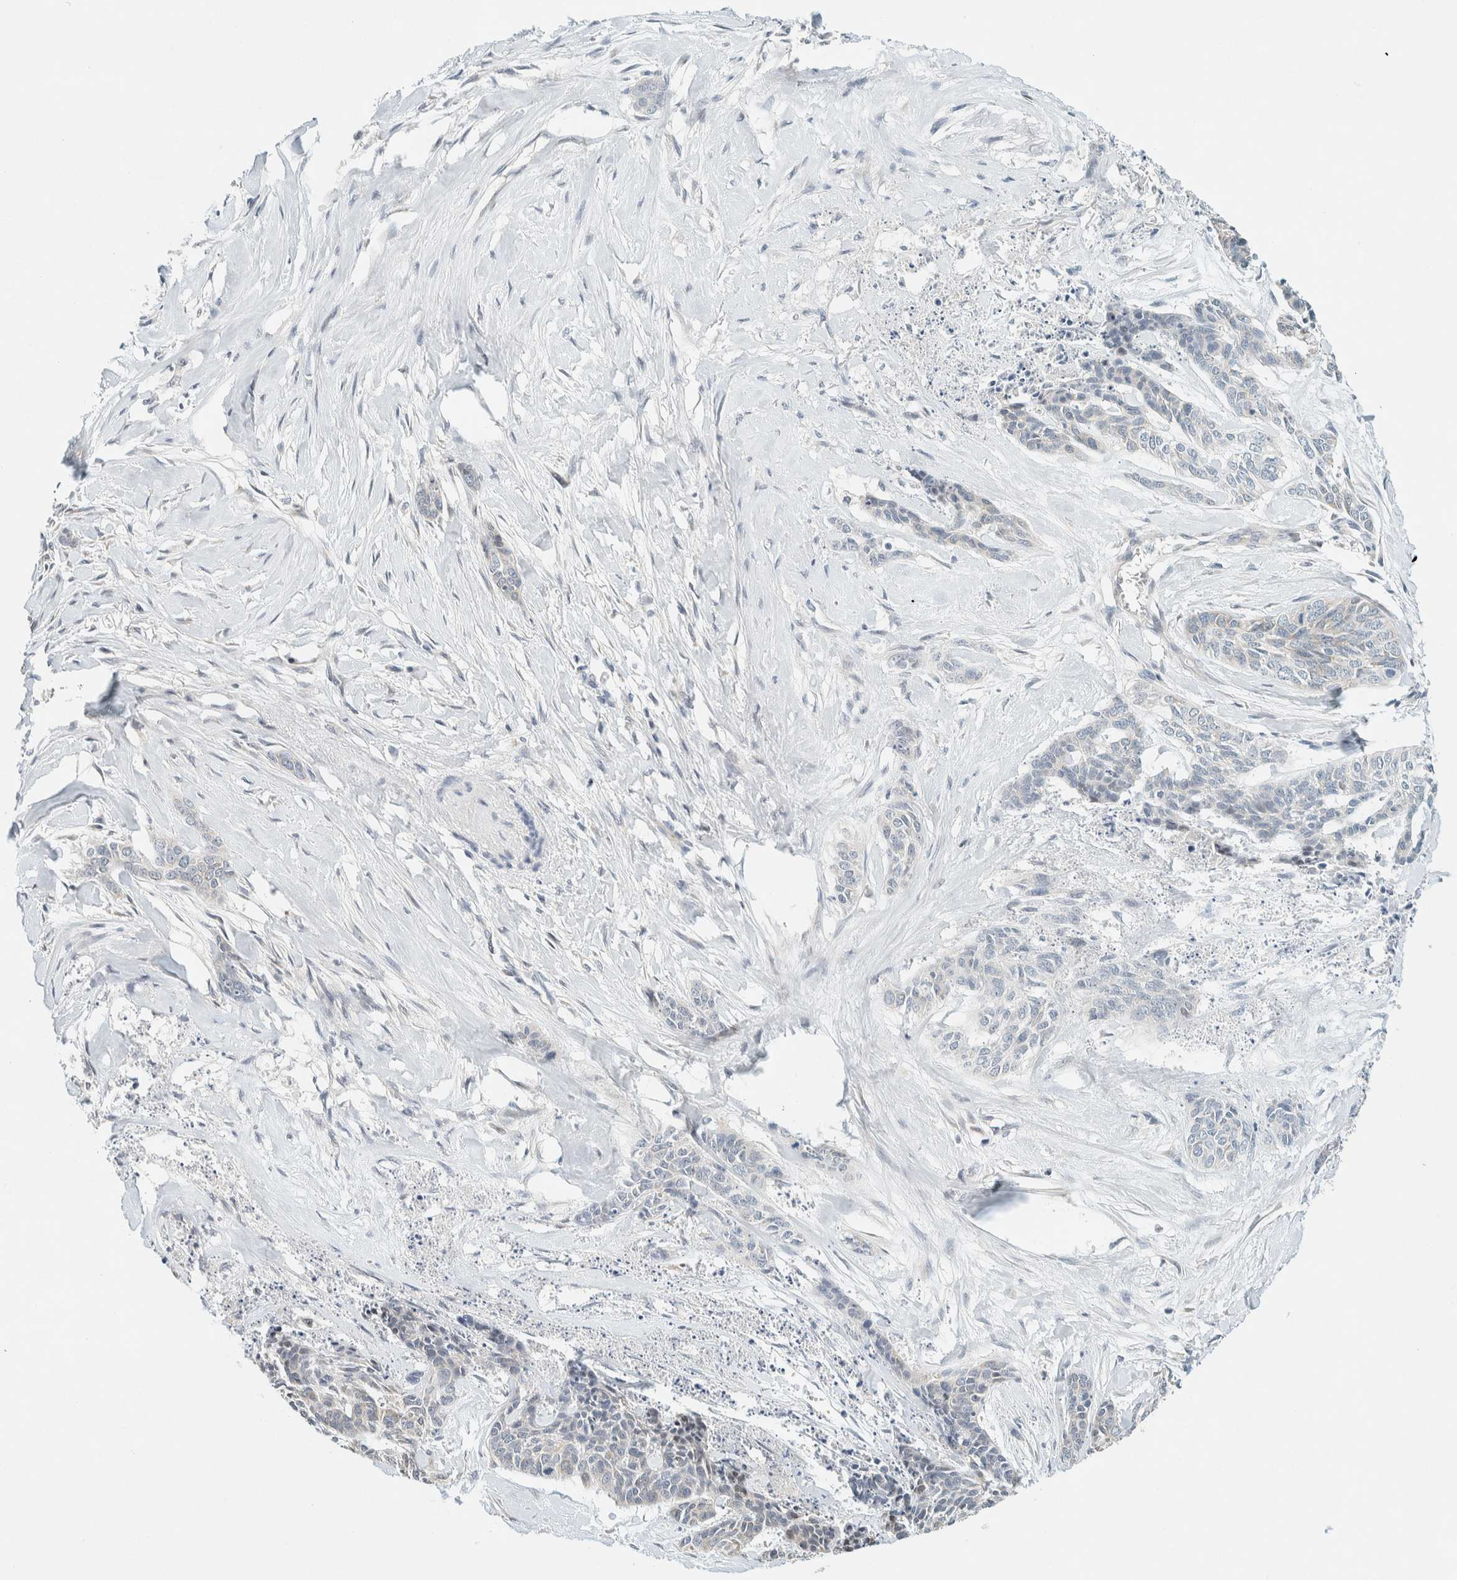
{"staining": {"intensity": "negative", "quantity": "none", "location": "none"}, "tissue": "skin cancer", "cell_type": "Tumor cells", "image_type": "cancer", "snomed": [{"axis": "morphology", "description": "Basal cell carcinoma"}, {"axis": "topography", "description": "Skin"}], "caption": "IHC photomicrograph of neoplastic tissue: human basal cell carcinoma (skin) stained with DAB exhibits no significant protein expression in tumor cells. The staining was performed using DAB (3,3'-diaminobenzidine) to visualize the protein expression in brown, while the nuclei were stained in blue with hematoxylin (Magnification: 20x).", "gene": "SUMF2", "patient": {"sex": "female", "age": 64}}